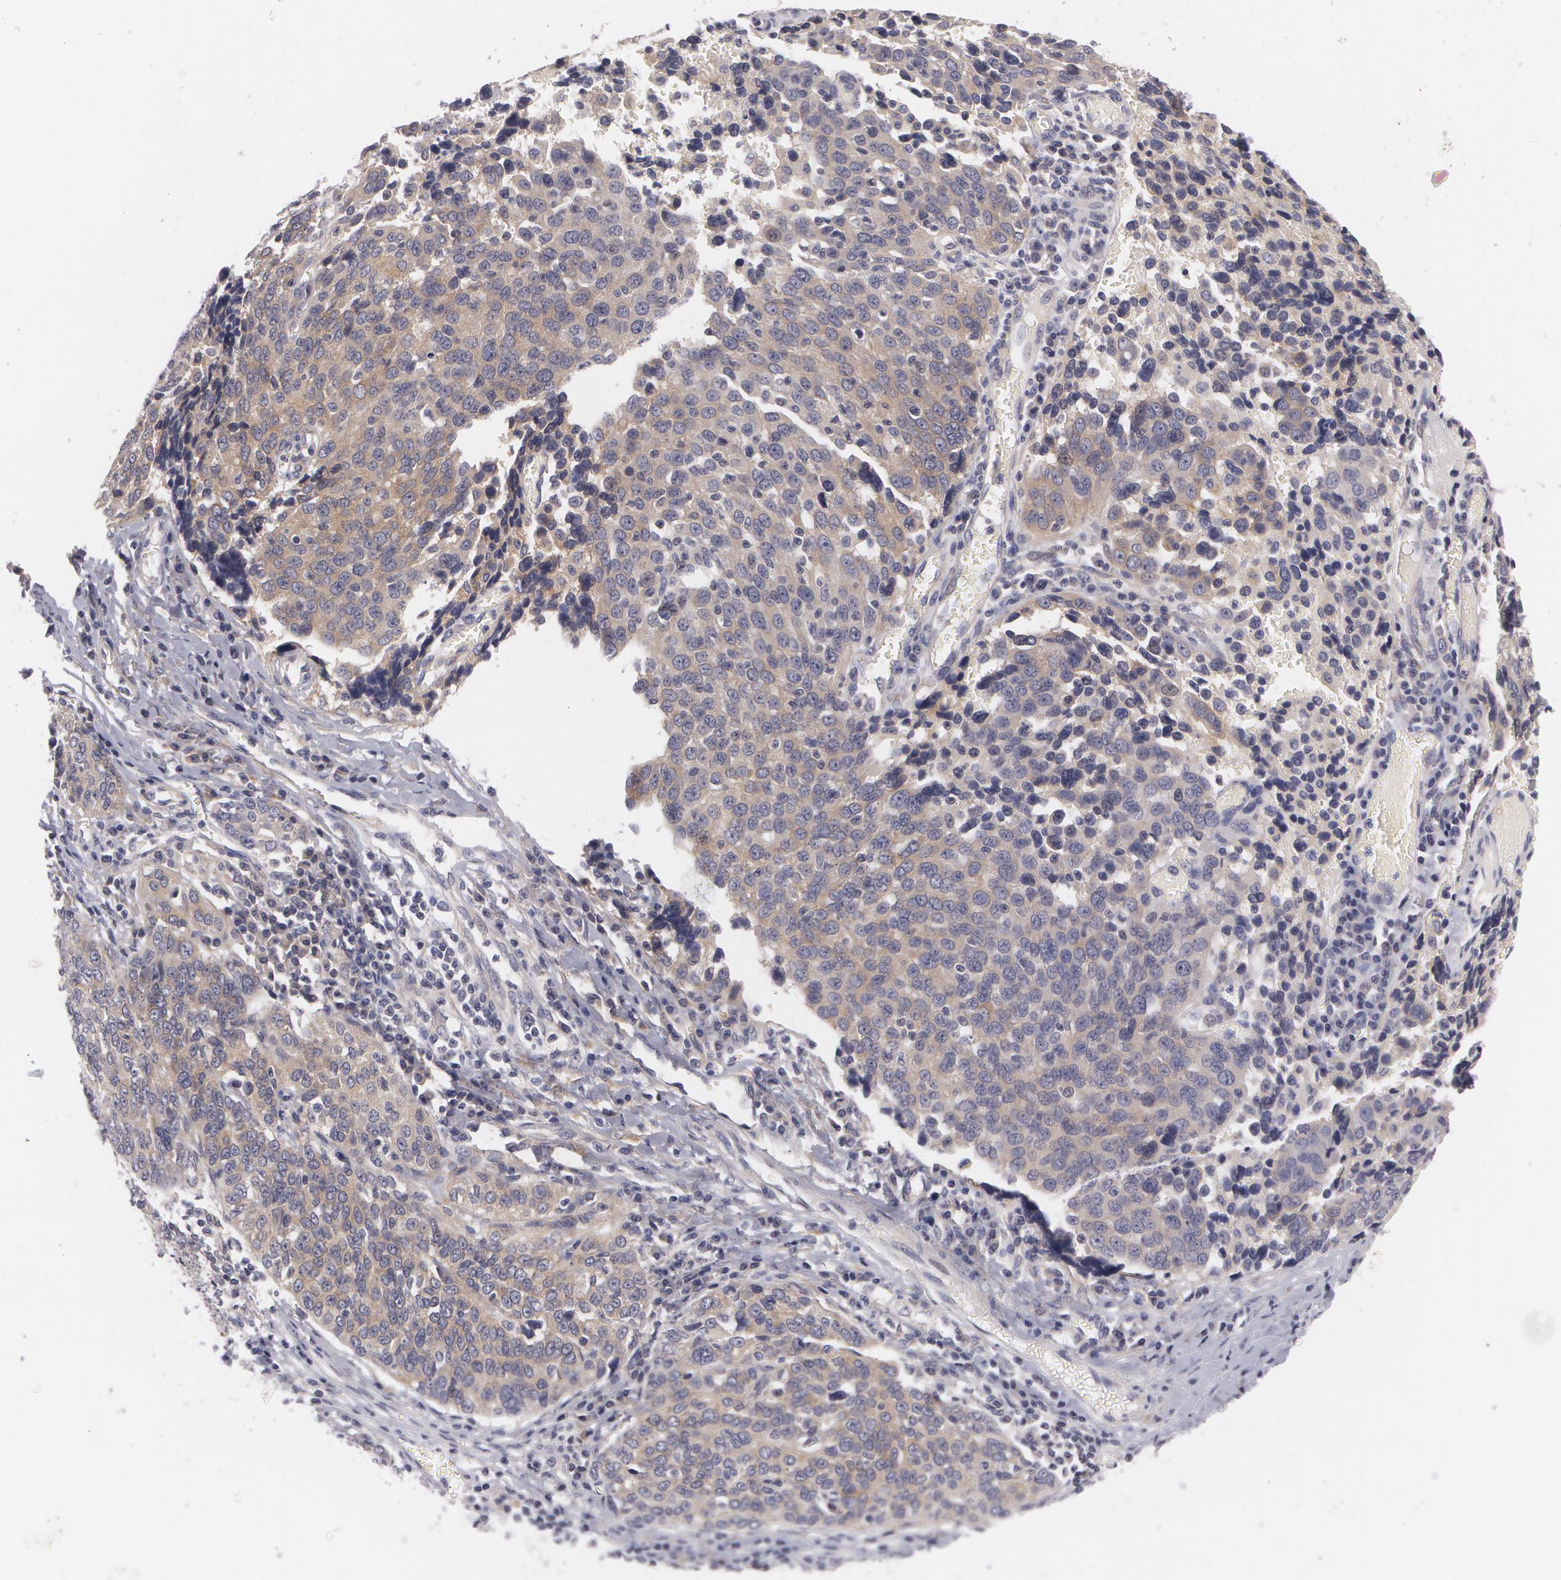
{"staining": {"intensity": "weak", "quantity": "25%-75%", "location": "cytoplasmic/membranous"}, "tissue": "ovarian cancer", "cell_type": "Tumor cells", "image_type": "cancer", "snomed": [{"axis": "morphology", "description": "Carcinoma, endometroid"}, {"axis": "topography", "description": "Ovary"}], "caption": "IHC micrograph of human endometroid carcinoma (ovarian) stained for a protein (brown), which reveals low levels of weak cytoplasmic/membranous expression in about 25%-75% of tumor cells.", "gene": "CASK", "patient": {"sex": "female", "age": 75}}